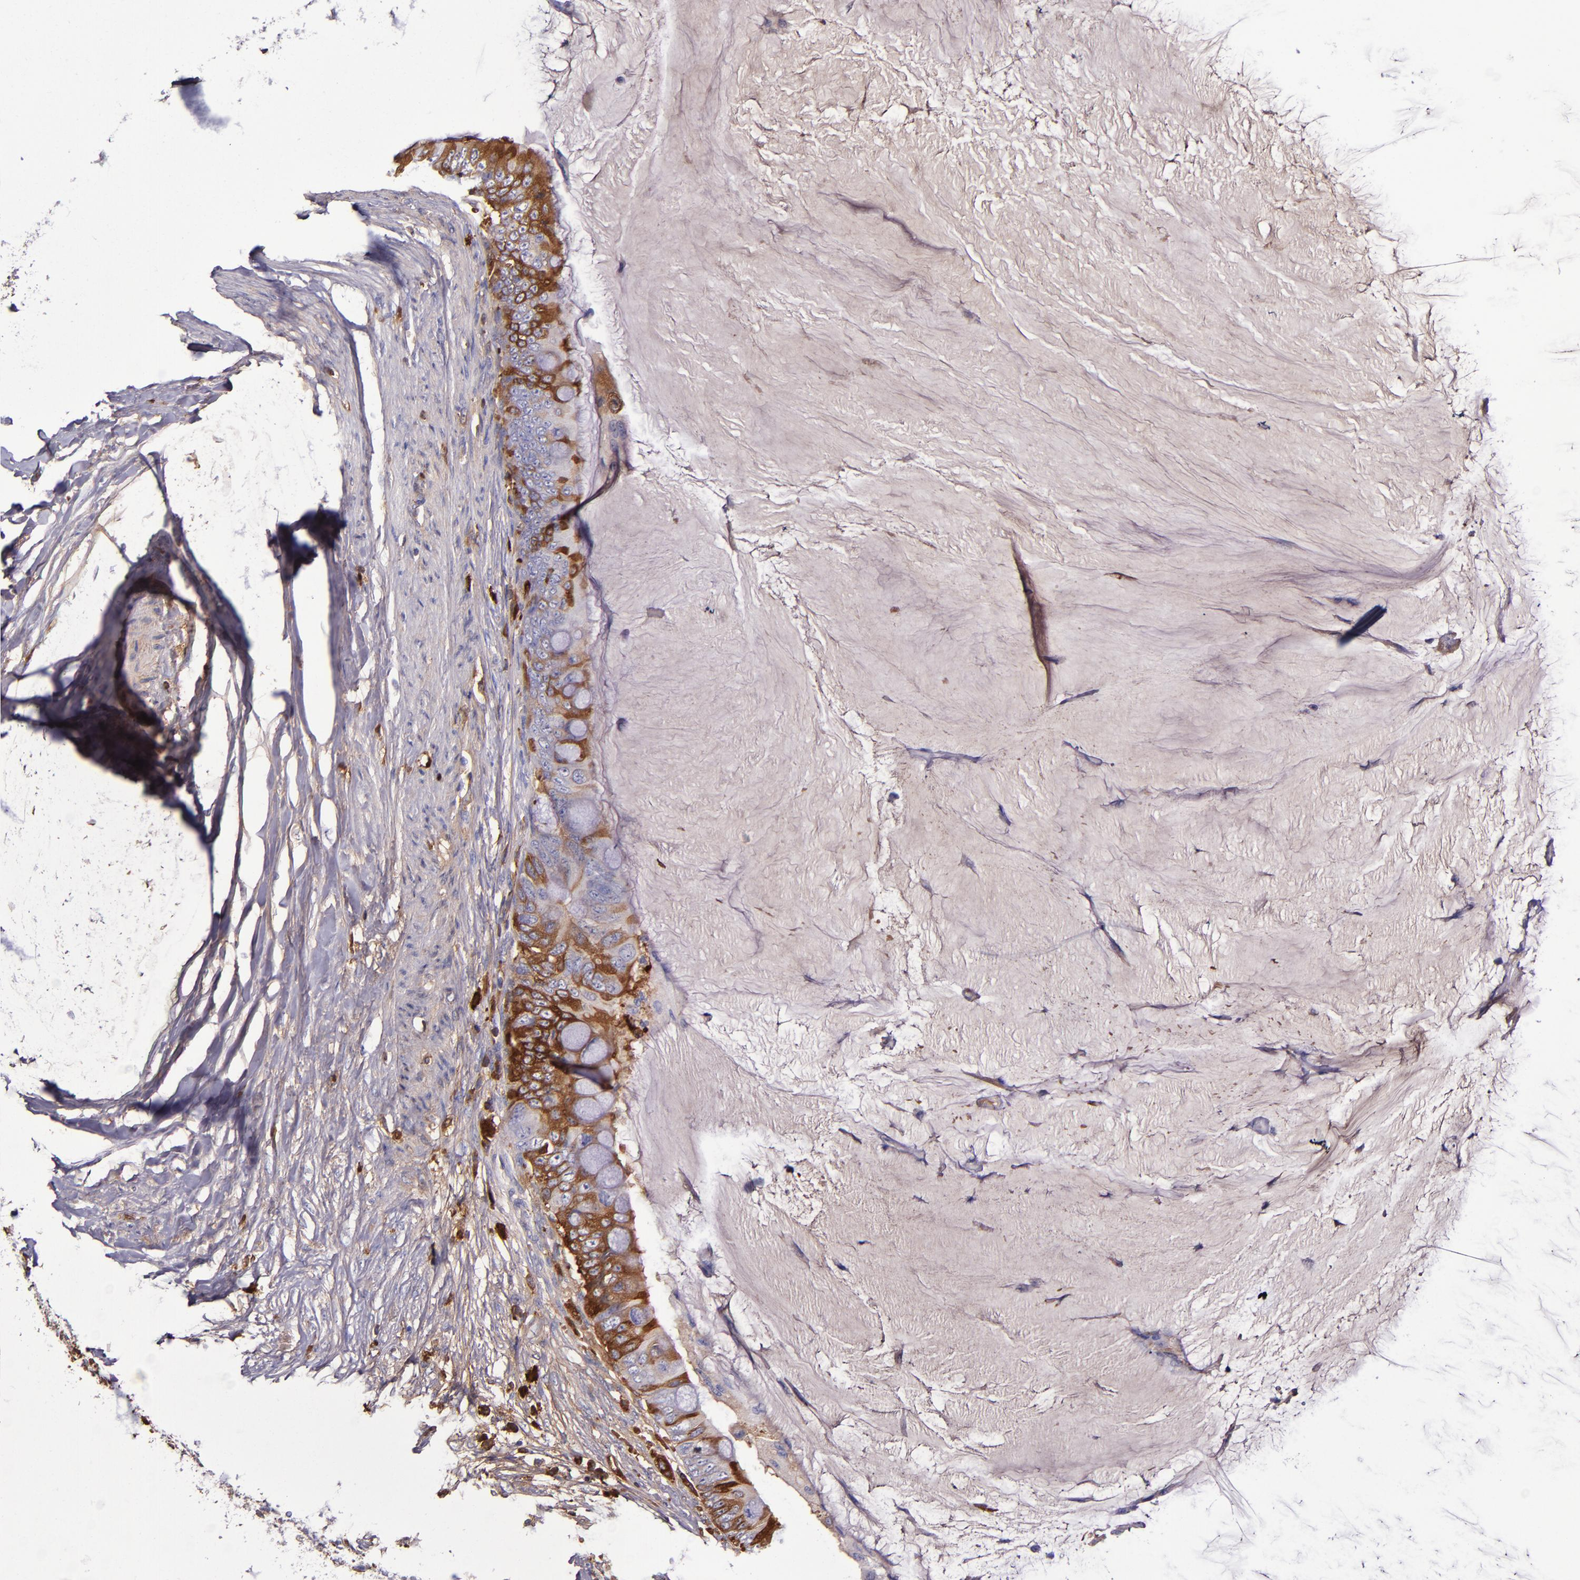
{"staining": {"intensity": "strong", "quantity": "25%-75%", "location": "cytoplasmic/membranous"}, "tissue": "colorectal cancer", "cell_type": "Tumor cells", "image_type": "cancer", "snomed": [{"axis": "morphology", "description": "Normal tissue, NOS"}, {"axis": "morphology", "description": "Adenocarcinoma, NOS"}, {"axis": "topography", "description": "Rectum"}, {"axis": "topography", "description": "Peripheral nerve tissue"}], "caption": "Immunohistochemical staining of human adenocarcinoma (colorectal) demonstrates high levels of strong cytoplasmic/membranous expression in approximately 25%-75% of tumor cells.", "gene": "CLEC3B", "patient": {"sex": "female", "age": 77}}